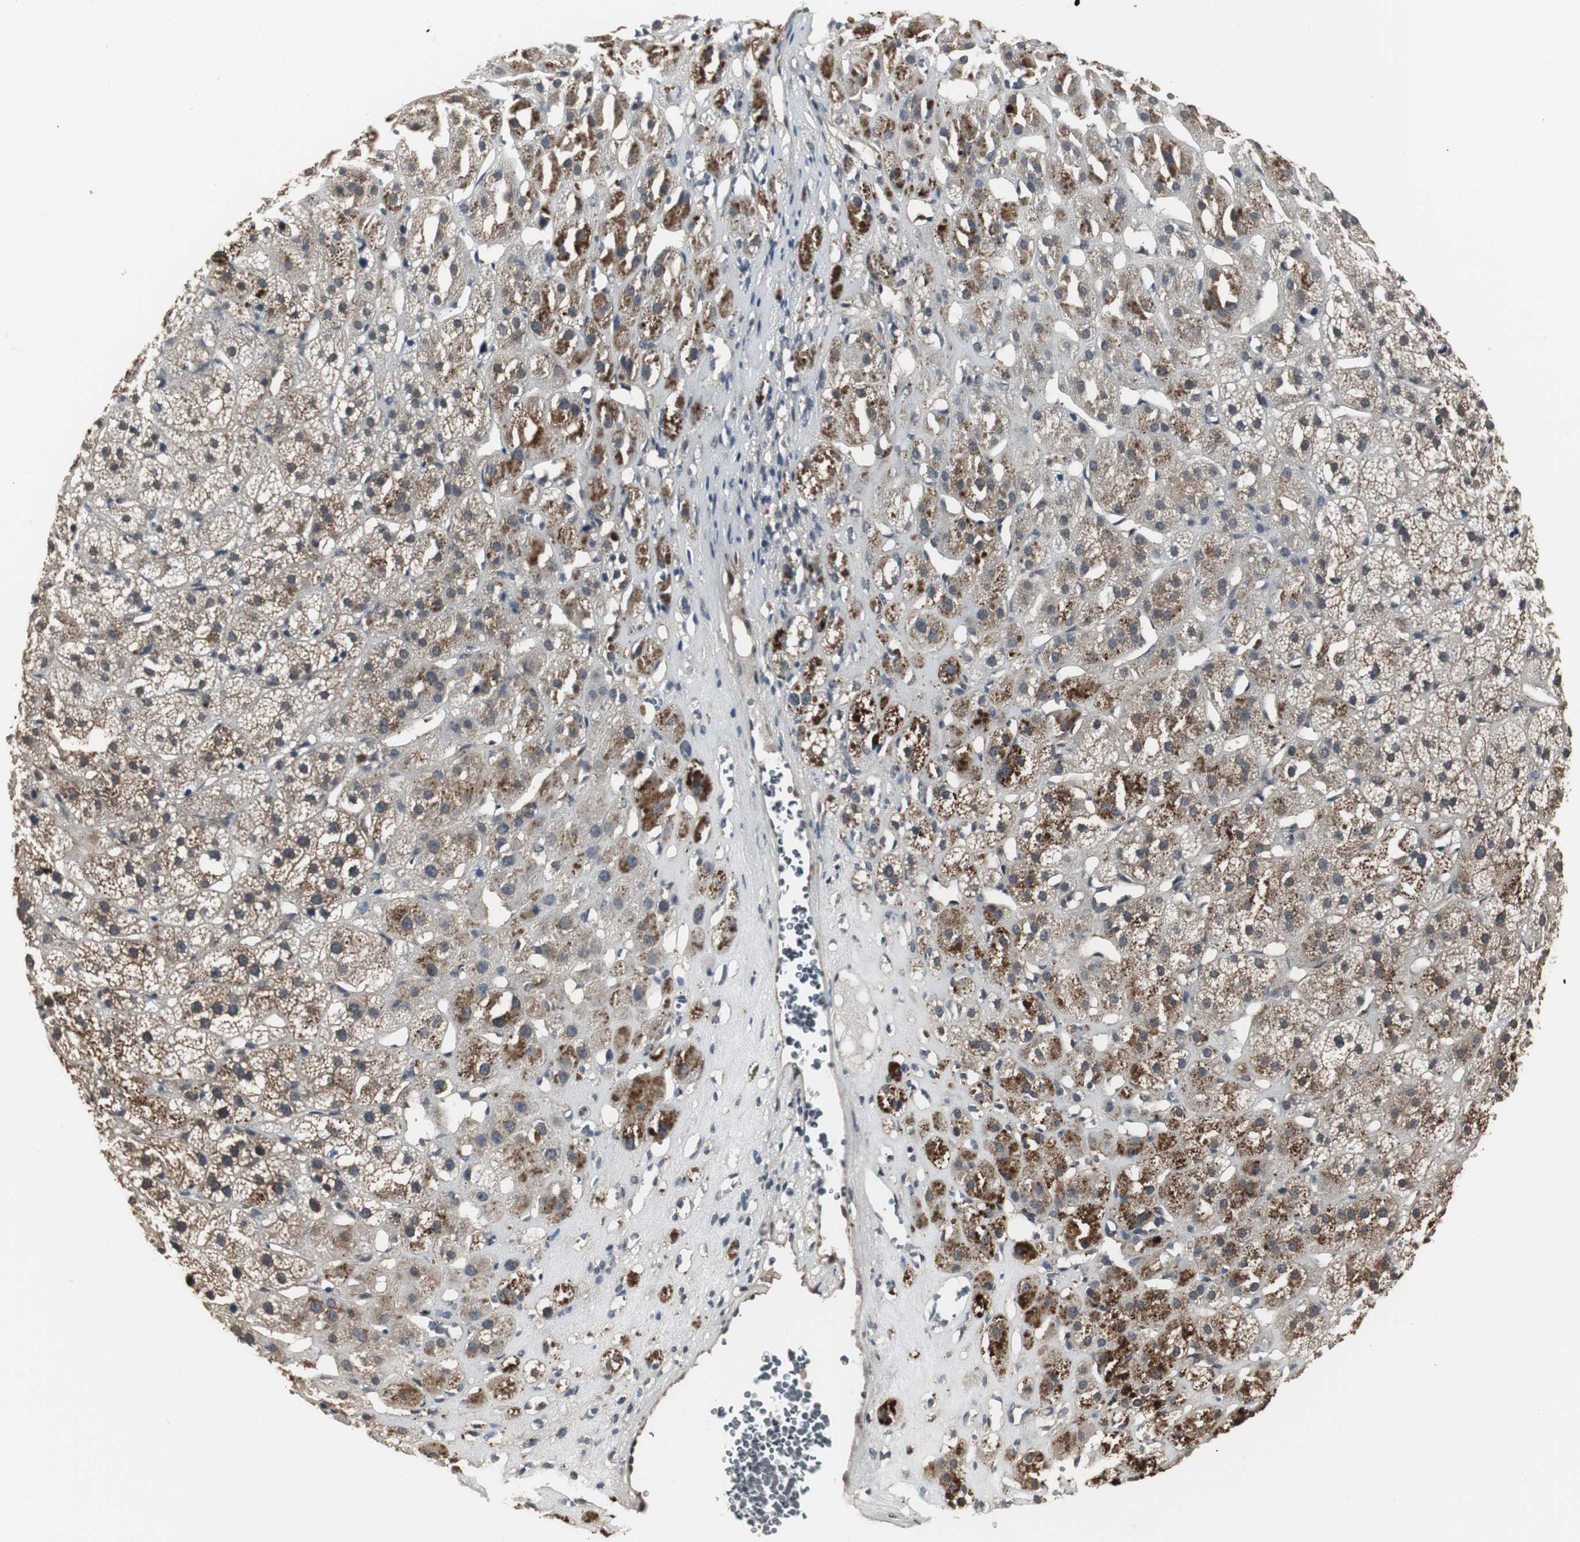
{"staining": {"intensity": "moderate", "quantity": ">75%", "location": "cytoplasmic/membranous,nuclear"}, "tissue": "adrenal gland", "cell_type": "Glandular cells", "image_type": "normal", "snomed": [{"axis": "morphology", "description": "Normal tissue, NOS"}, {"axis": "topography", "description": "Adrenal gland"}], "caption": "Immunohistochemical staining of benign adrenal gland exhibits moderate cytoplasmic/membranous,nuclear protein expression in about >75% of glandular cells. (IHC, brightfield microscopy, high magnification).", "gene": "PFDN1", "patient": {"sex": "female", "age": 71}}